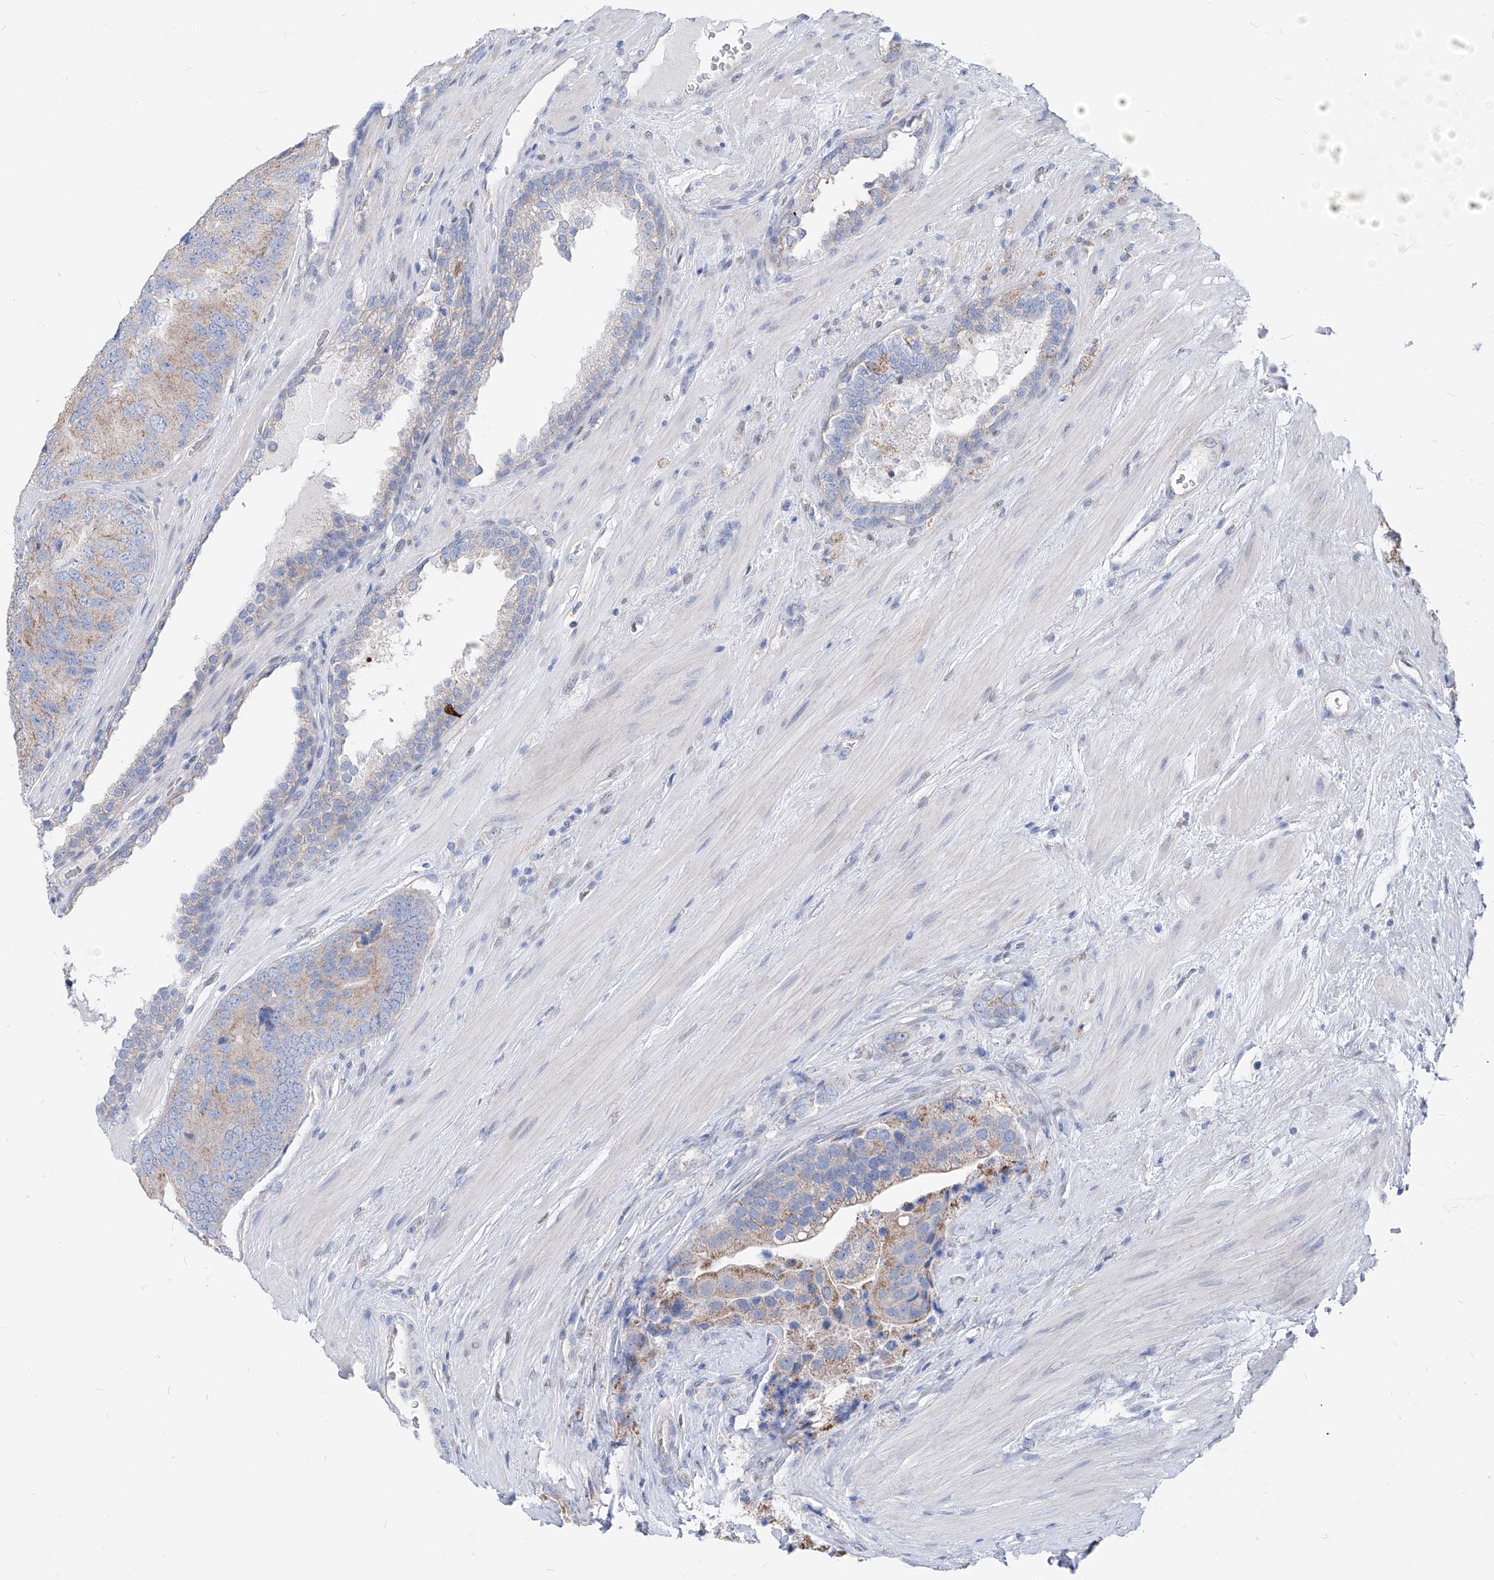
{"staining": {"intensity": "moderate", "quantity": "25%-75%", "location": "cytoplasmic/membranous"}, "tissue": "prostate cancer", "cell_type": "Tumor cells", "image_type": "cancer", "snomed": [{"axis": "morphology", "description": "Adenocarcinoma, High grade"}, {"axis": "topography", "description": "Prostate"}], "caption": "Moderate cytoplasmic/membranous protein positivity is appreciated in about 25%-75% of tumor cells in prostate cancer (adenocarcinoma (high-grade)). (brown staining indicates protein expression, while blue staining denotes nuclei).", "gene": "AGPS", "patient": {"sex": "male", "age": 70}}